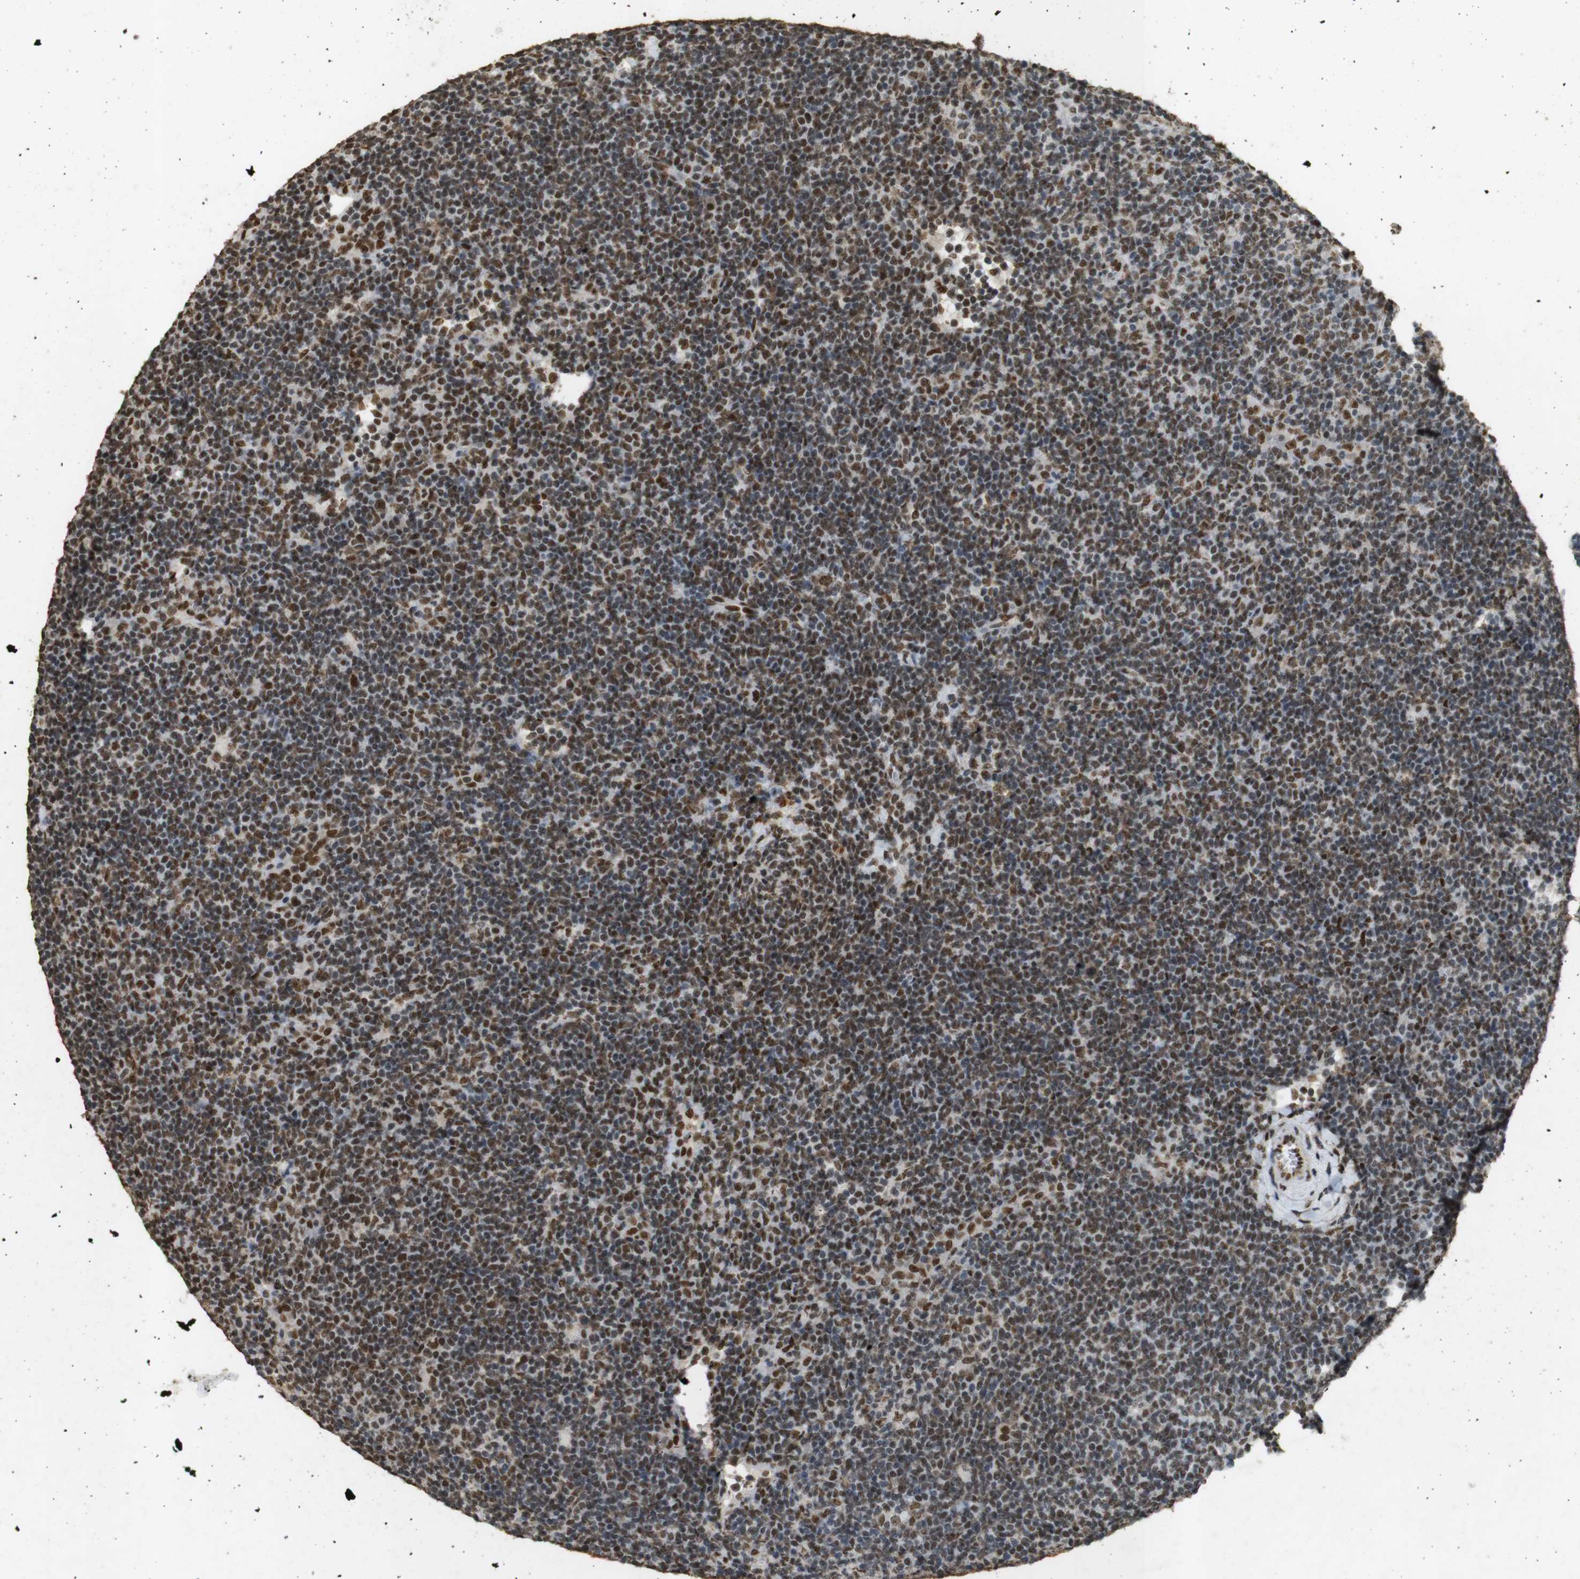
{"staining": {"intensity": "strong", "quantity": ">75%", "location": "nuclear"}, "tissue": "lymphoma", "cell_type": "Tumor cells", "image_type": "cancer", "snomed": [{"axis": "morphology", "description": "Hodgkin's disease, NOS"}, {"axis": "topography", "description": "Lymph node"}], "caption": "Tumor cells demonstrate high levels of strong nuclear staining in about >75% of cells in human lymphoma. Using DAB (3,3'-diaminobenzidine) (brown) and hematoxylin (blue) stains, captured at high magnification using brightfield microscopy.", "gene": "GATA4", "patient": {"sex": "female", "age": 57}}